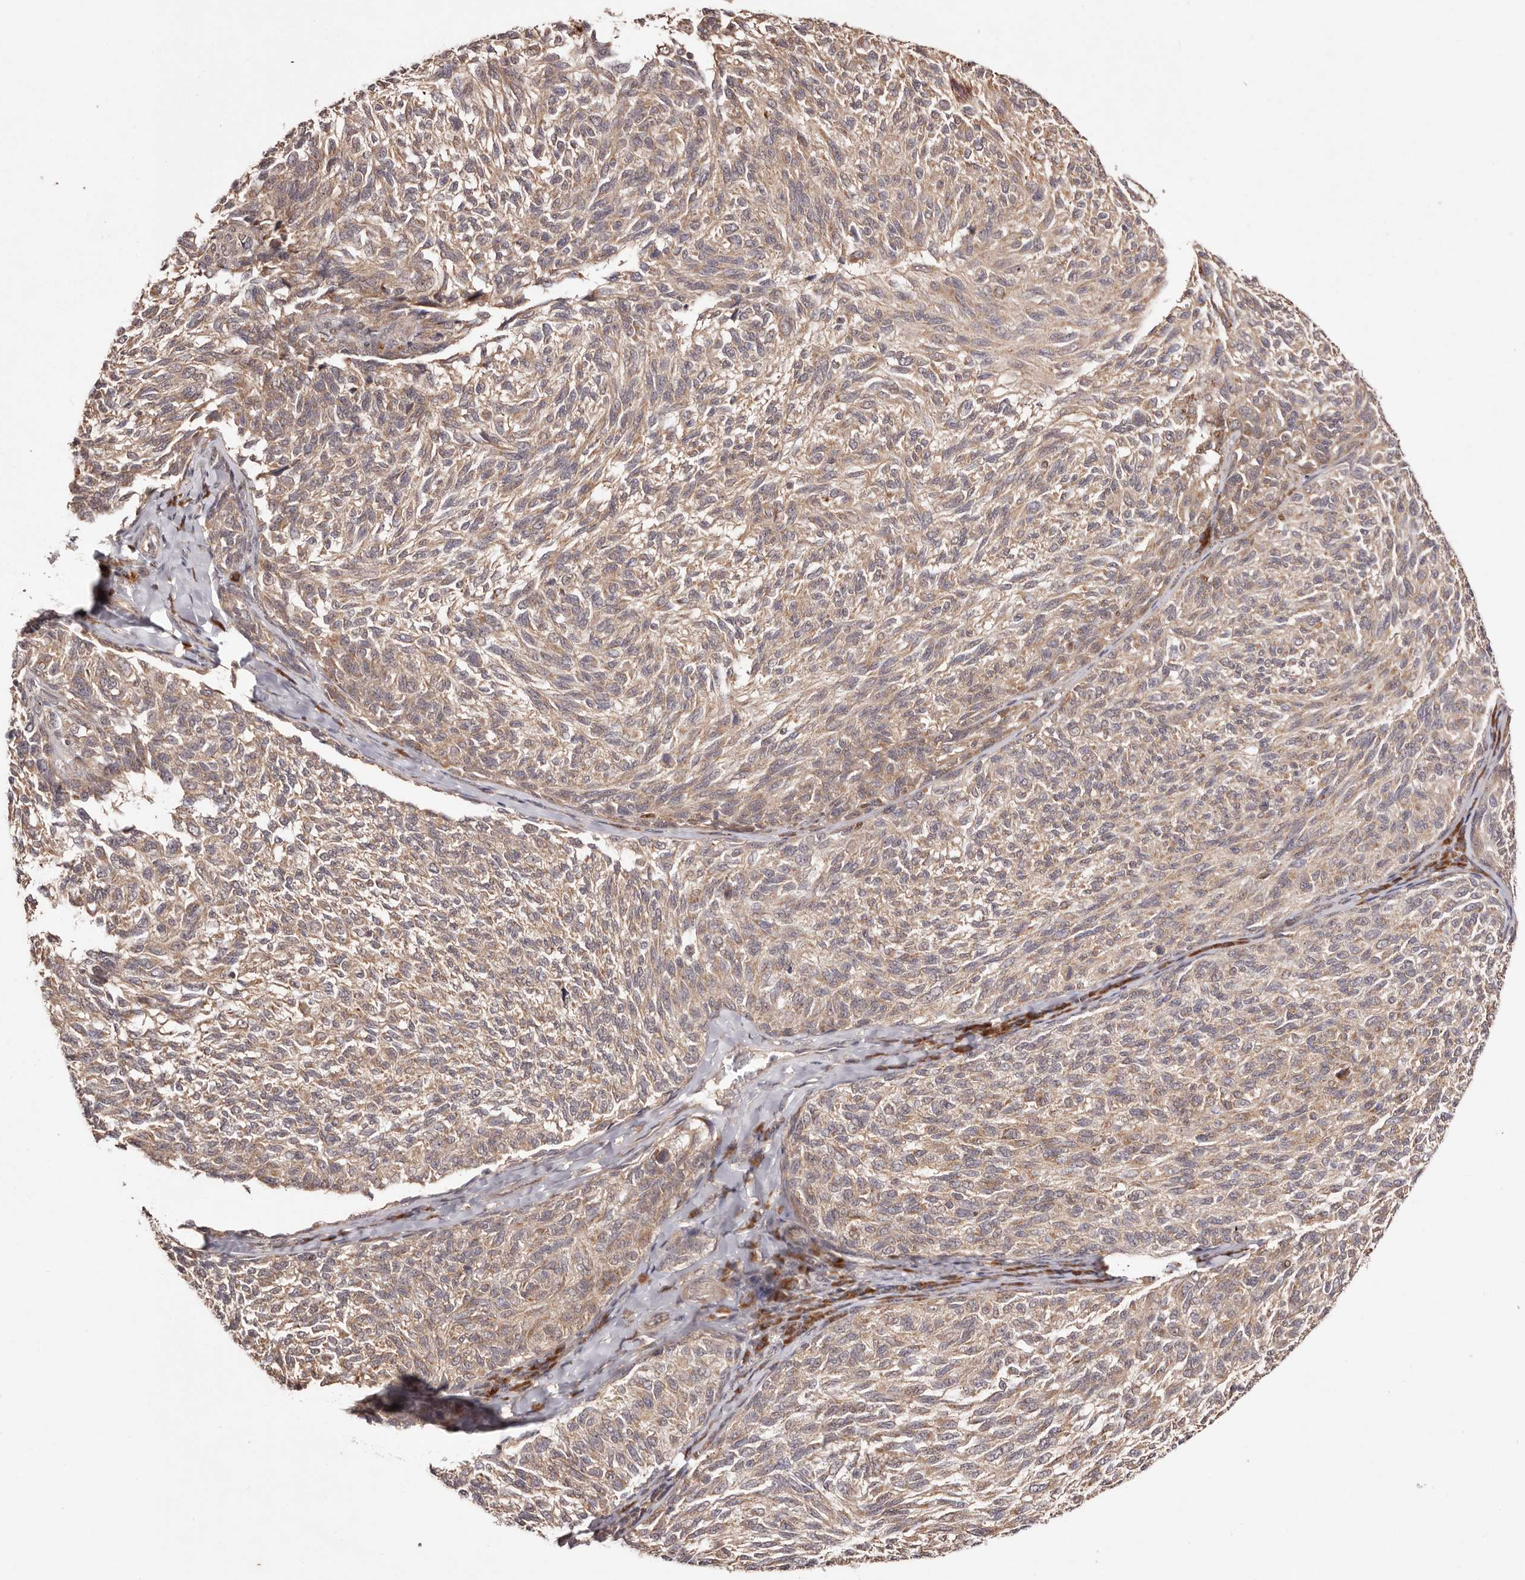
{"staining": {"intensity": "weak", "quantity": ">75%", "location": "cytoplasmic/membranous"}, "tissue": "melanoma", "cell_type": "Tumor cells", "image_type": "cancer", "snomed": [{"axis": "morphology", "description": "Malignant melanoma, NOS"}, {"axis": "topography", "description": "Skin"}], "caption": "This image shows melanoma stained with immunohistochemistry to label a protein in brown. The cytoplasmic/membranous of tumor cells show weak positivity for the protein. Nuclei are counter-stained blue.", "gene": "EGR3", "patient": {"sex": "female", "age": 73}}